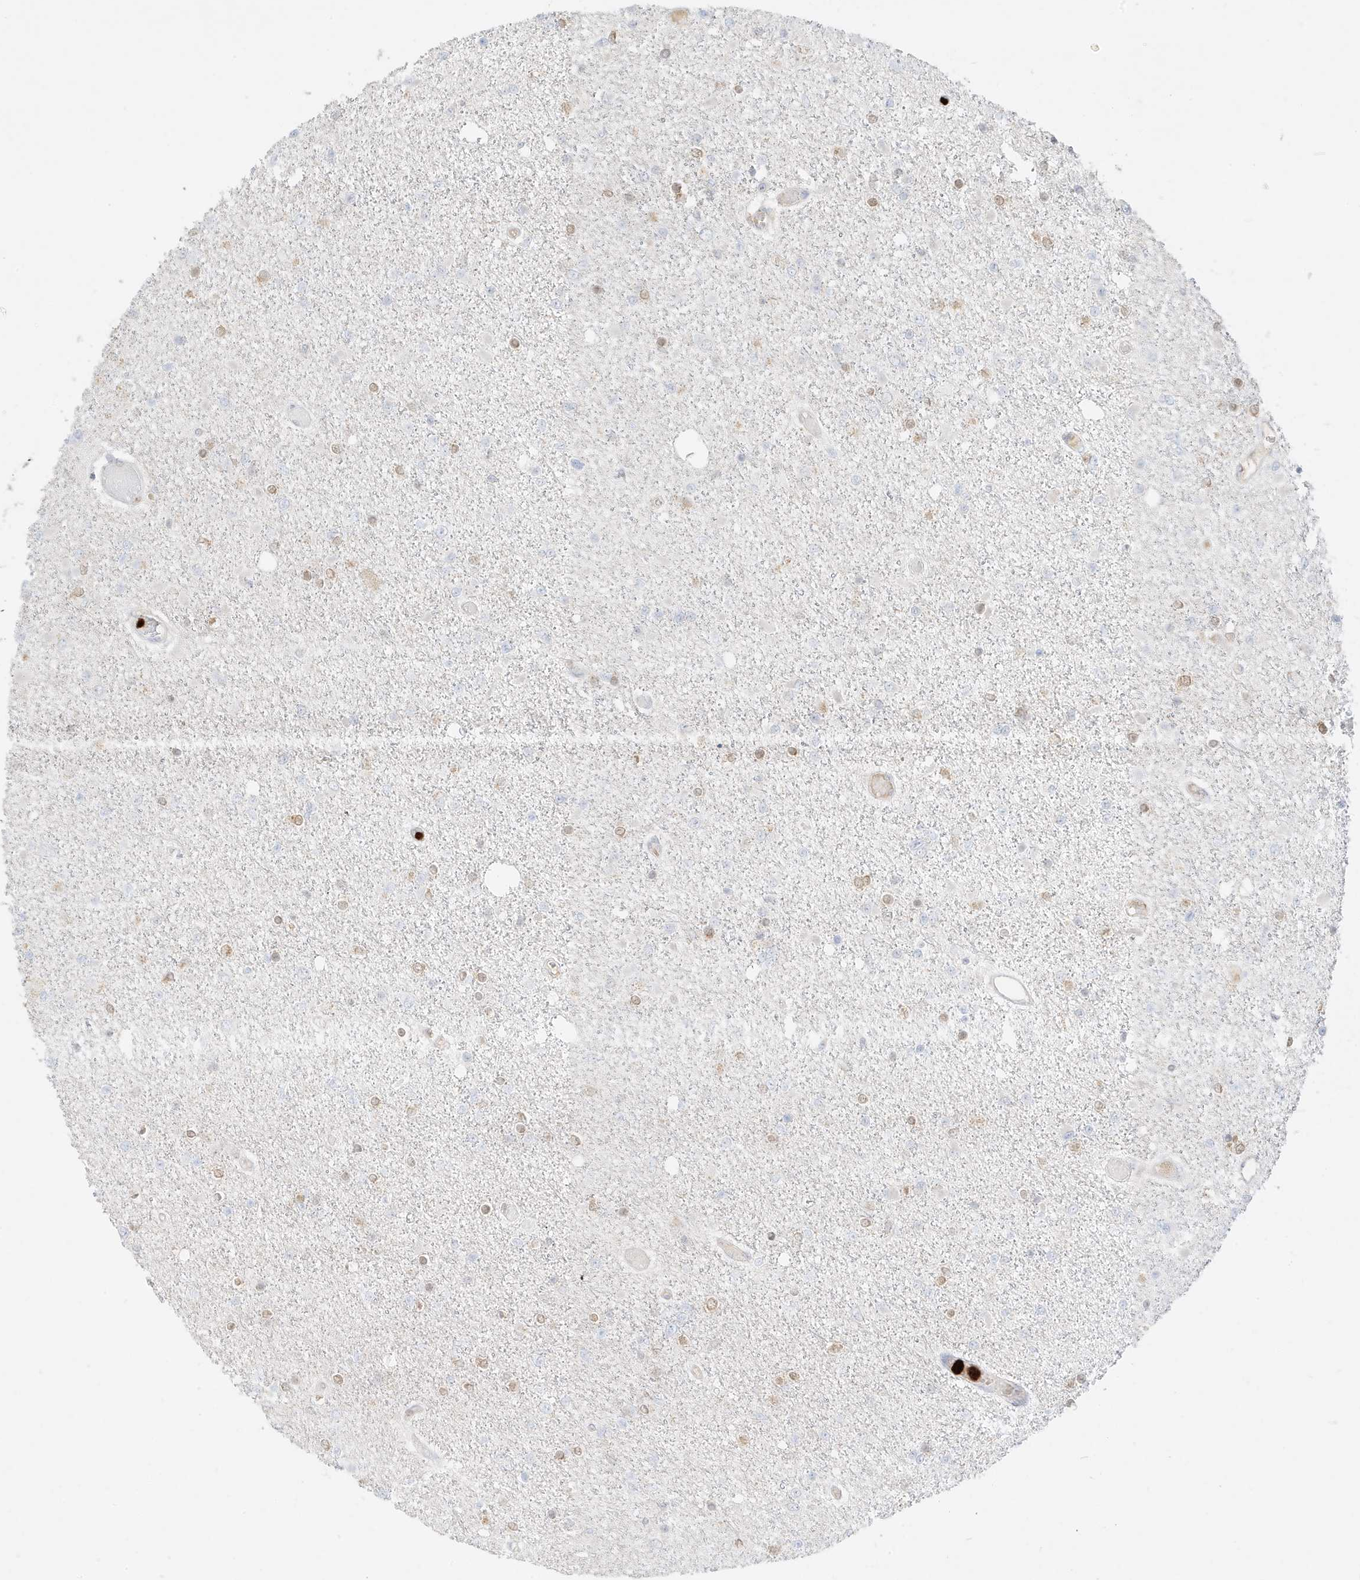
{"staining": {"intensity": "weak", "quantity": "<25%", "location": "nuclear"}, "tissue": "glioma", "cell_type": "Tumor cells", "image_type": "cancer", "snomed": [{"axis": "morphology", "description": "Glioma, malignant, Low grade"}, {"axis": "topography", "description": "Brain"}], "caption": "Protein analysis of glioma shows no significant staining in tumor cells. The staining was performed using DAB to visualize the protein expression in brown, while the nuclei were stained in blue with hematoxylin (Magnification: 20x).", "gene": "GCA", "patient": {"sex": "female", "age": 22}}